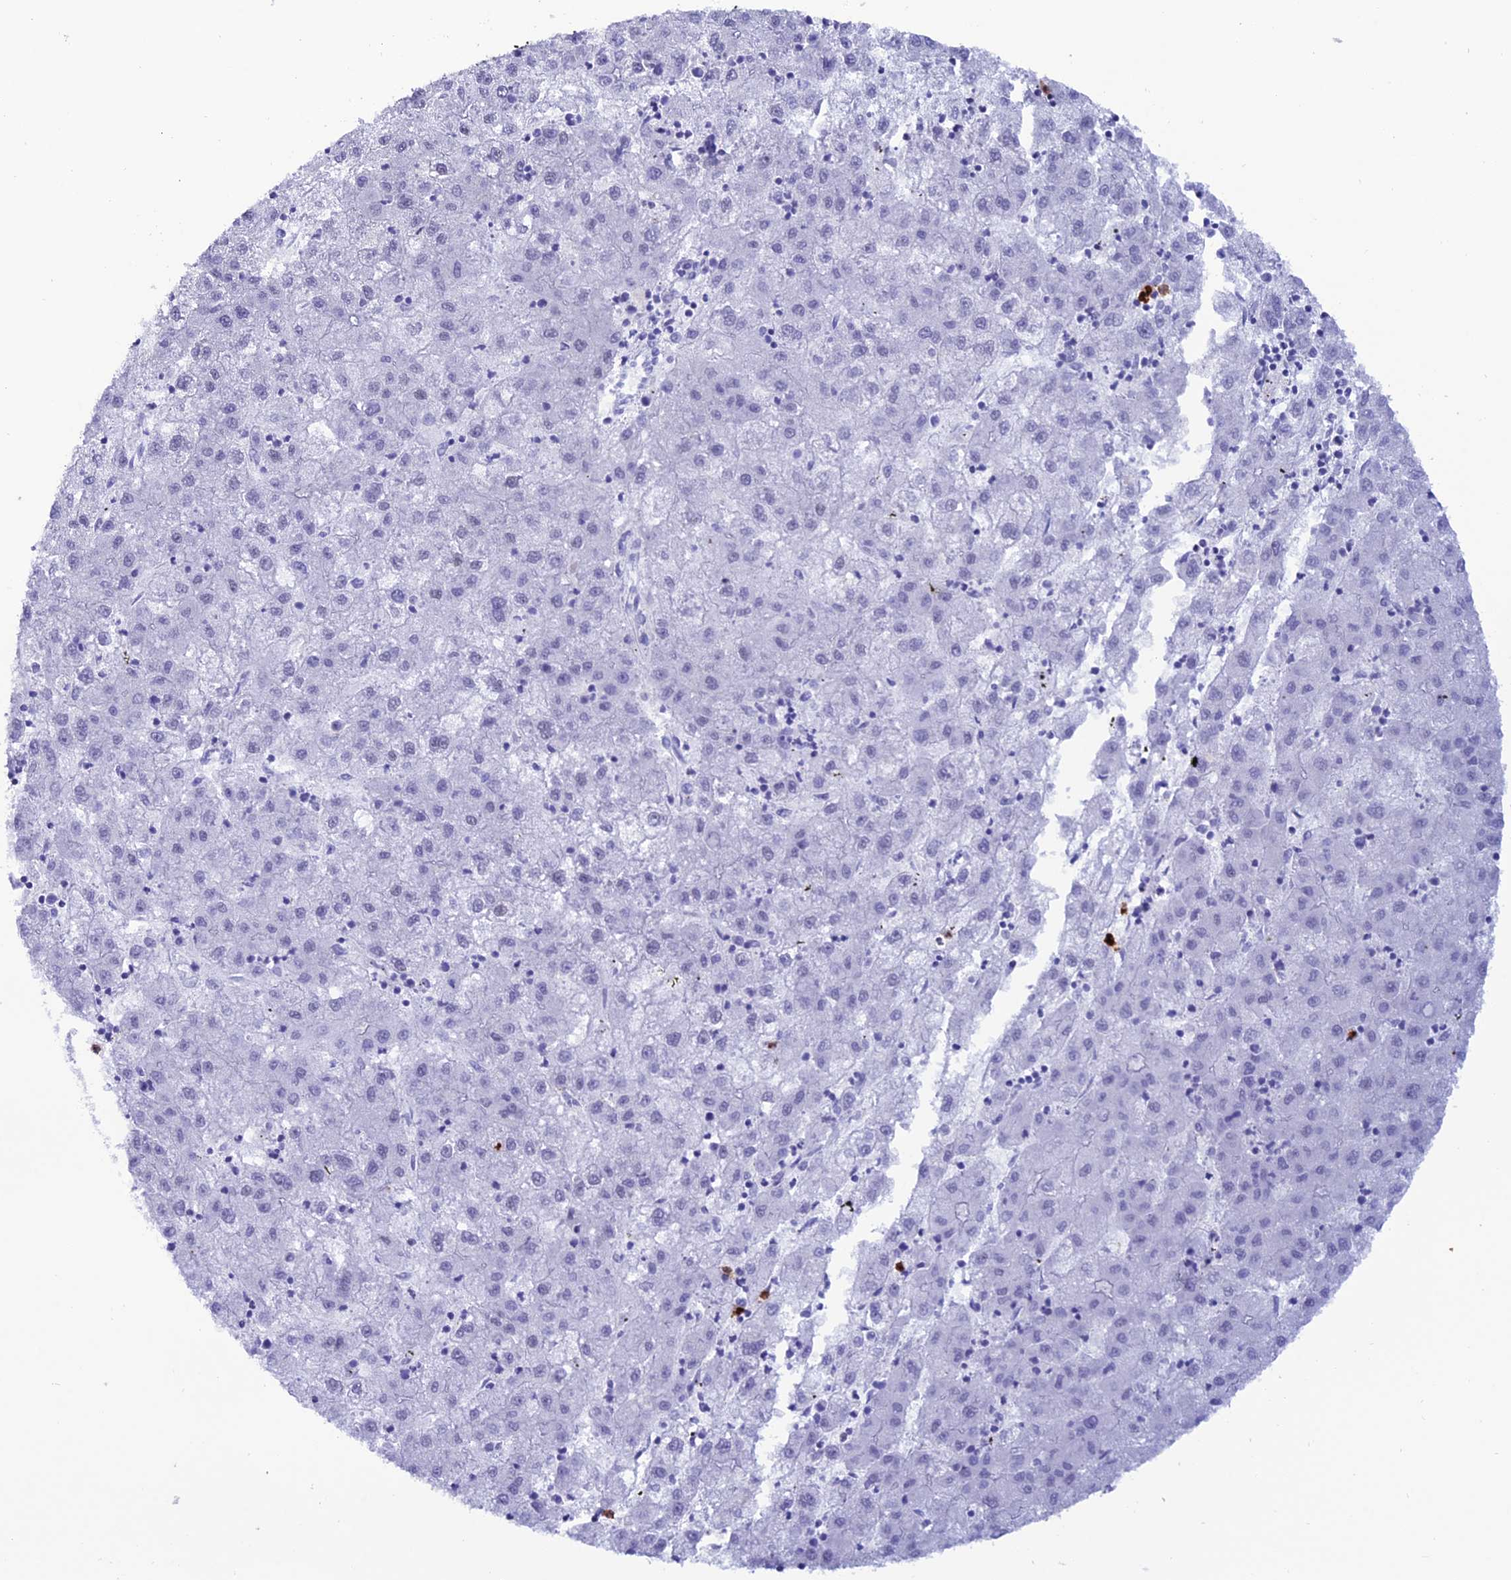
{"staining": {"intensity": "negative", "quantity": "none", "location": "none"}, "tissue": "liver cancer", "cell_type": "Tumor cells", "image_type": "cancer", "snomed": [{"axis": "morphology", "description": "Carcinoma, Hepatocellular, NOS"}, {"axis": "topography", "description": "Liver"}], "caption": "Liver cancer was stained to show a protein in brown. There is no significant staining in tumor cells.", "gene": "MFSD2B", "patient": {"sex": "male", "age": 72}}